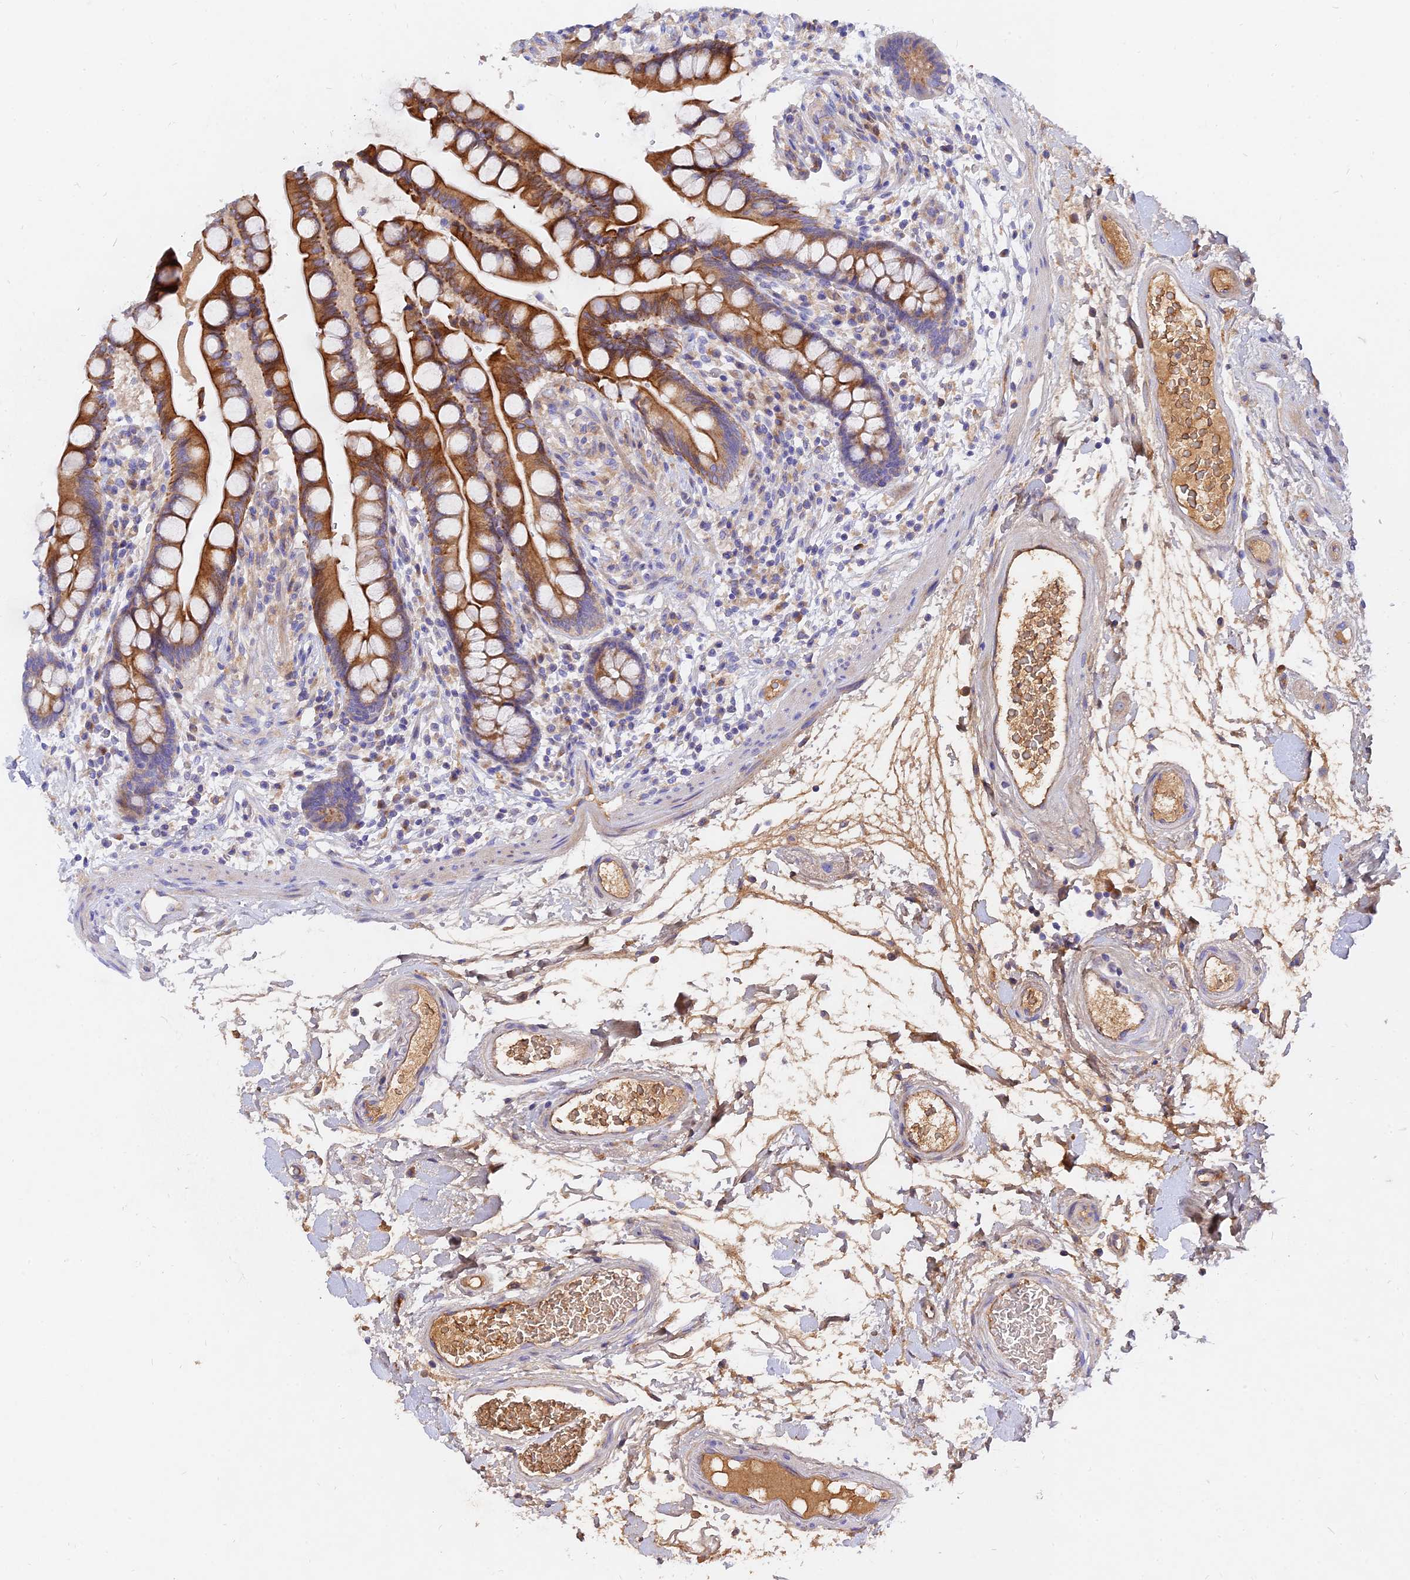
{"staining": {"intensity": "moderate", "quantity": ">75%", "location": "cytoplasmic/membranous"}, "tissue": "colon", "cell_type": "Endothelial cells", "image_type": "normal", "snomed": [{"axis": "morphology", "description": "Normal tissue, NOS"}, {"axis": "topography", "description": "Colon"}], "caption": "DAB immunohistochemical staining of unremarkable colon demonstrates moderate cytoplasmic/membranous protein expression in about >75% of endothelial cells.", "gene": "MROH1", "patient": {"sex": "male", "age": 73}}